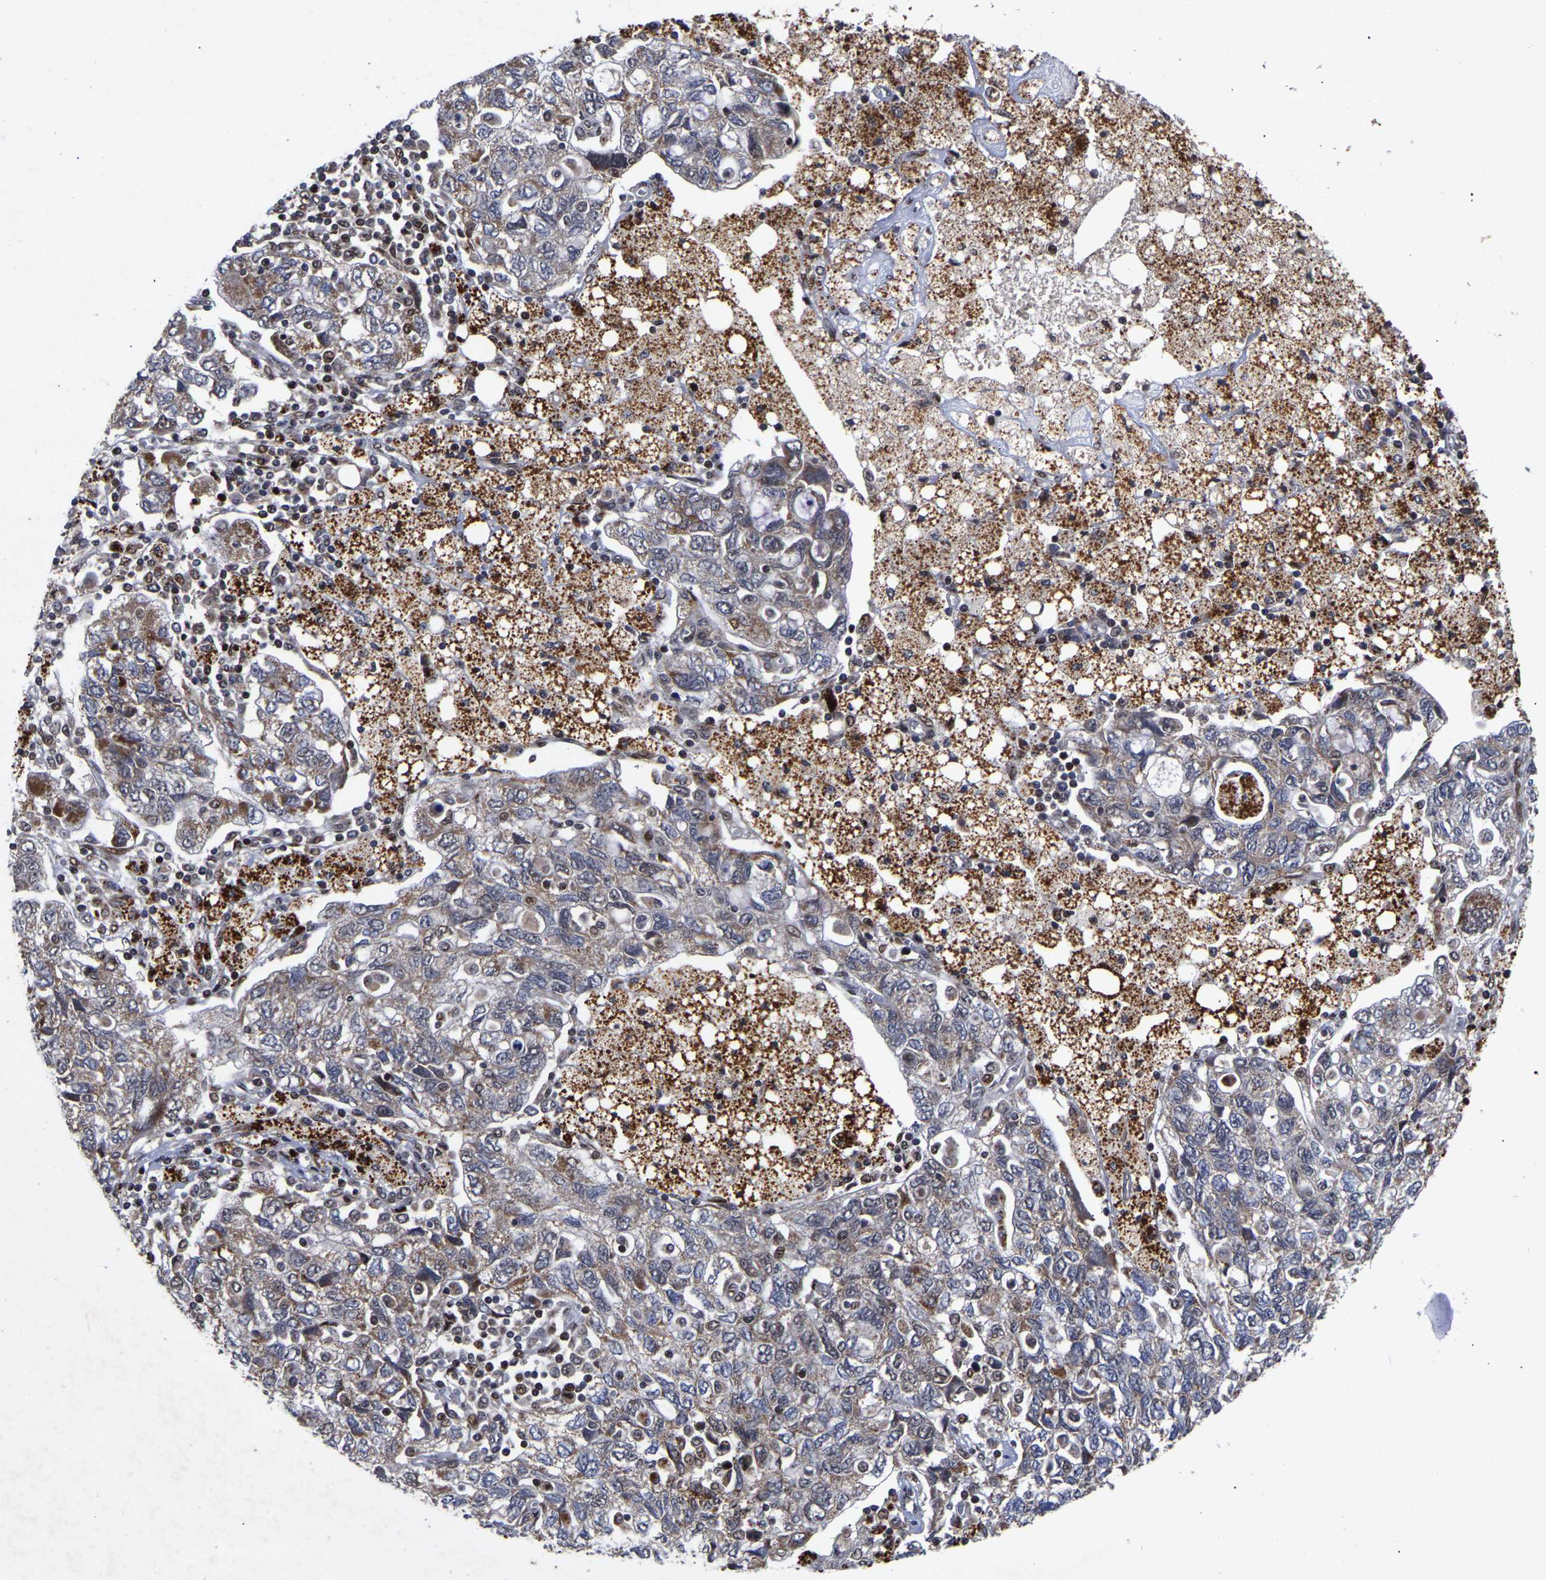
{"staining": {"intensity": "moderate", "quantity": ">75%", "location": "cytoplasmic/membranous,nuclear"}, "tissue": "ovarian cancer", "cell_type": "Tumor cells", "image_type": "cancer", "snomed": [{"axis": "morphology", "description": "Carcinoma, NOS"}, {"axis": "morphology", "description": "Cystadenocarcinoma, serous, NOS"}, {"axis": "topography", "description": "Ovary"}], "caption": "Moderate cytoplasmic/membranous and nuclear expression is appreciated in about >75% of tumor cells in serous cystadenocarcinoma (ovarian). (Stains: DAB (3,3'-diaminobenzidine) in brown, nuclei in blue, Microscopy: brightfield microscopy at high magnification).", "gene": "JUNB", "patient": {"sex": "female", "age": 69}}